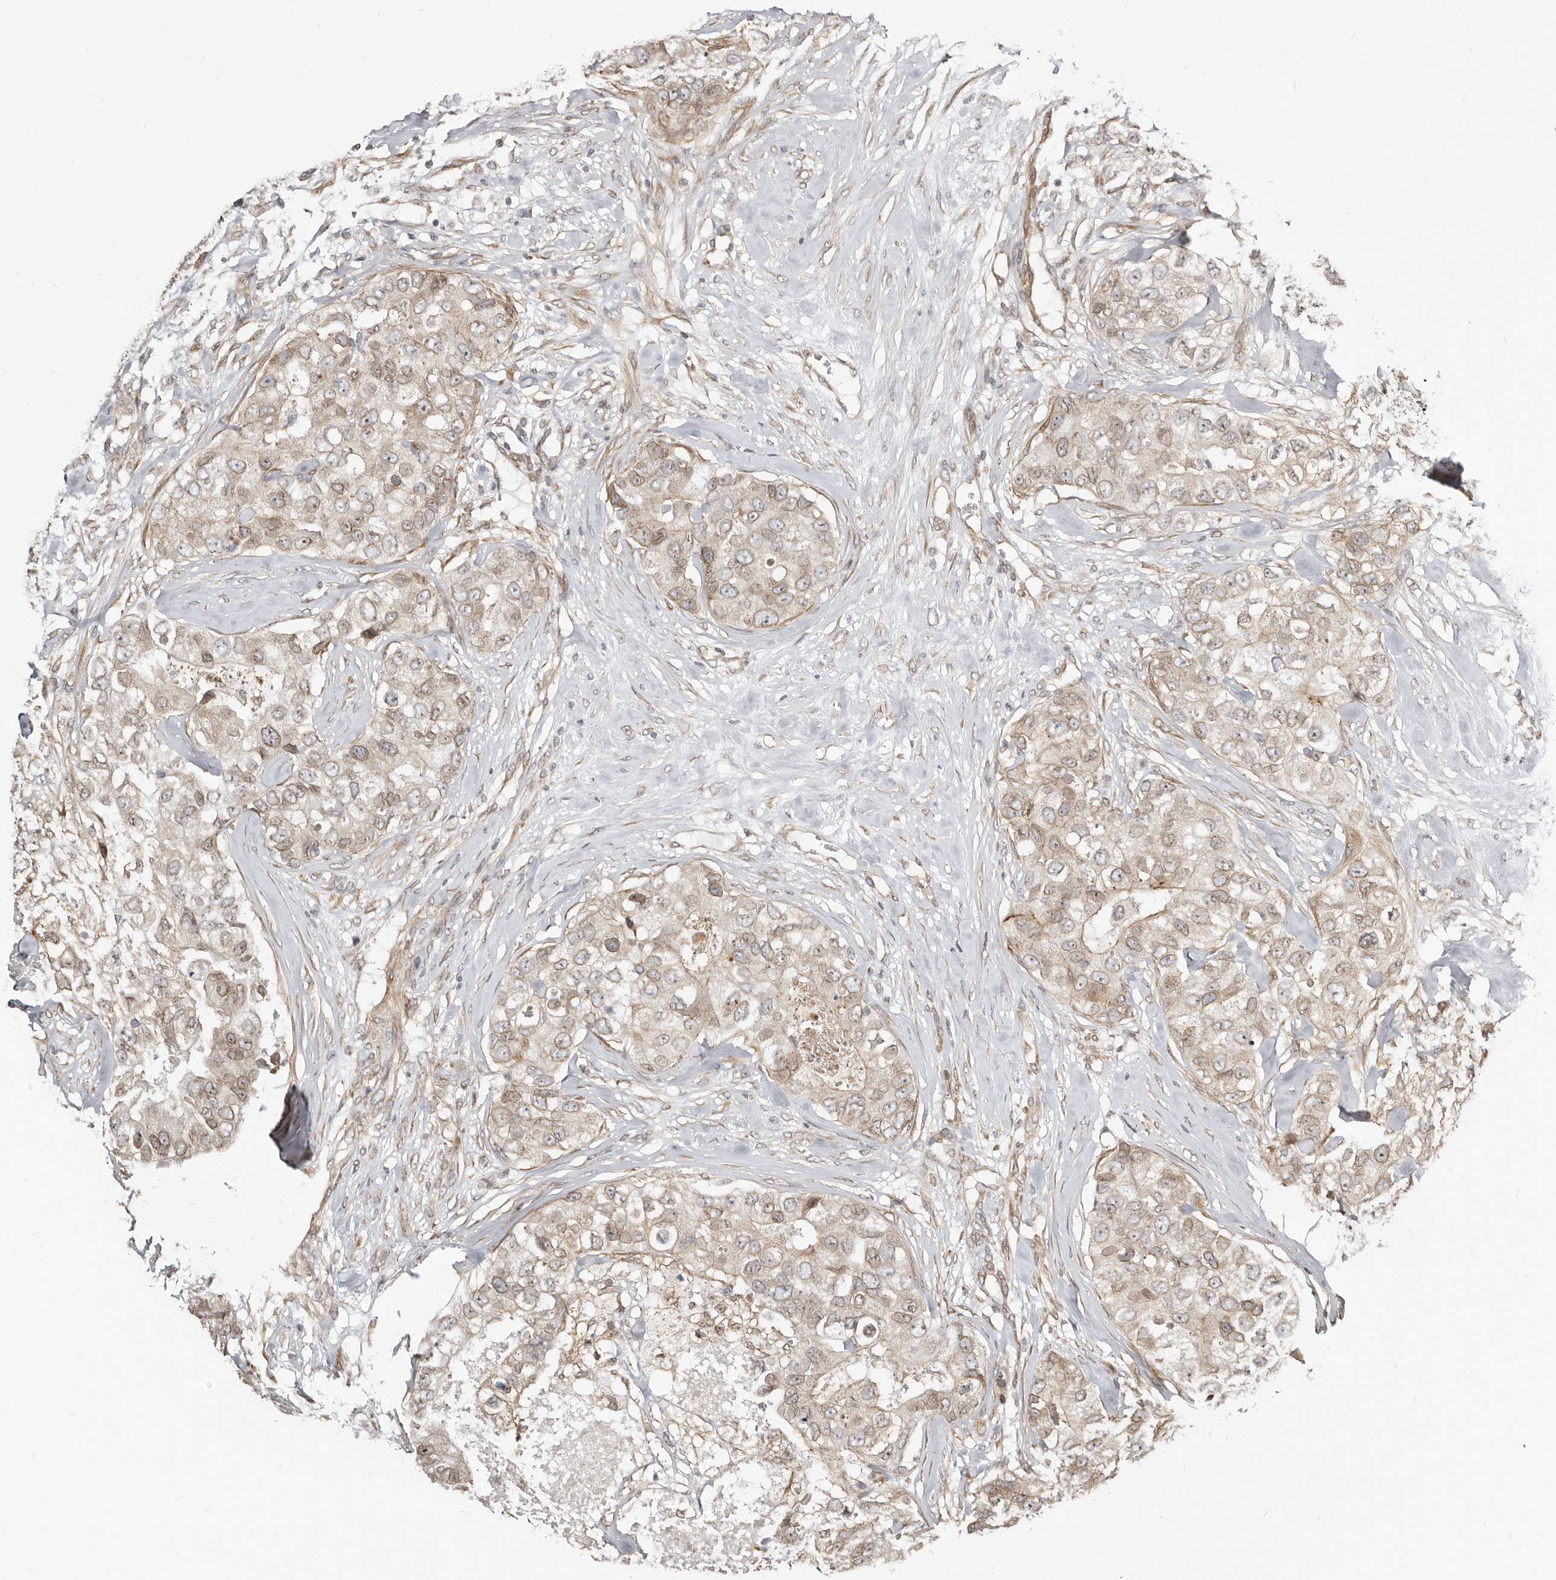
{"staining": {"intensity": "weak", "quantity": ">75%", "location": "cytoplasmic/membranous,nuclear"}, "tissue": "breast cancer", "cell_type": "Tumor cells", "image_type": "cancer", "snomed": [{"axis": "morphology", "description": "Duct carcinoma"}, {"axis": "topography", "description": "Breast"}], "caption": "The immunohistochemical stain shows weak cytoplasmic/membranous and nuclear expression in tumor cells of breast cancer tissue.", "gene": "NUP153", "patient": {"sex": "female", "age": 62}}